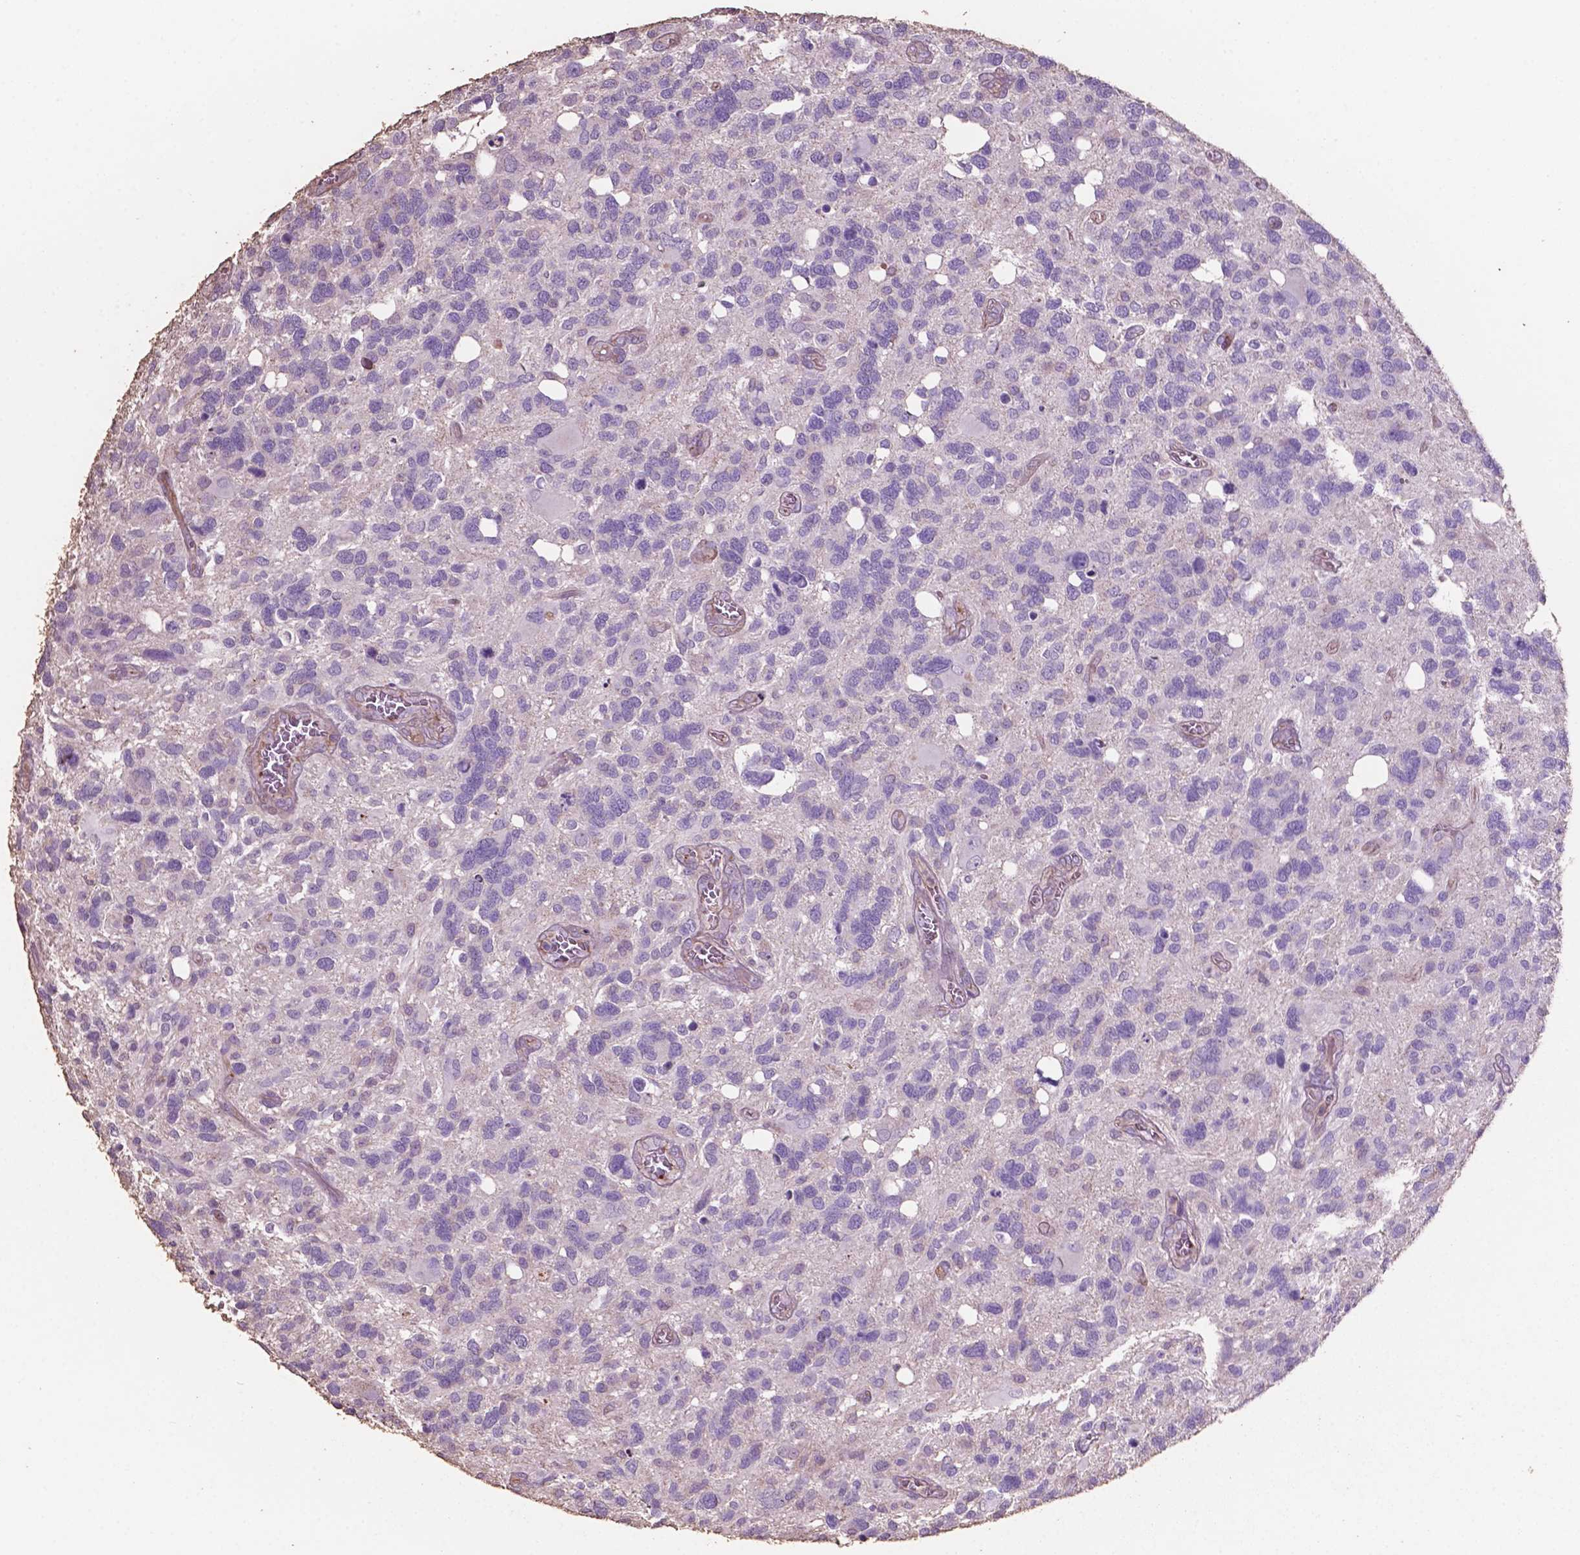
{"staining": {"intensity": "negative", "quantity": "none", "location": "none"}, "tissue": "glioma", "cell_type": "Tumor cells", "image_type": "cancer", "snomed": [{"axis": "morphology", "description": "Glioma, malignant, High grade"}, {"axis": "topography", "description": "Brain"}], "caption": "Micrograph shows no significant protein positivity in tumor cells of malignant glioma (high-grade).", "gene": "COMMD4", "patient": {"sex": "male", "age": 49}}